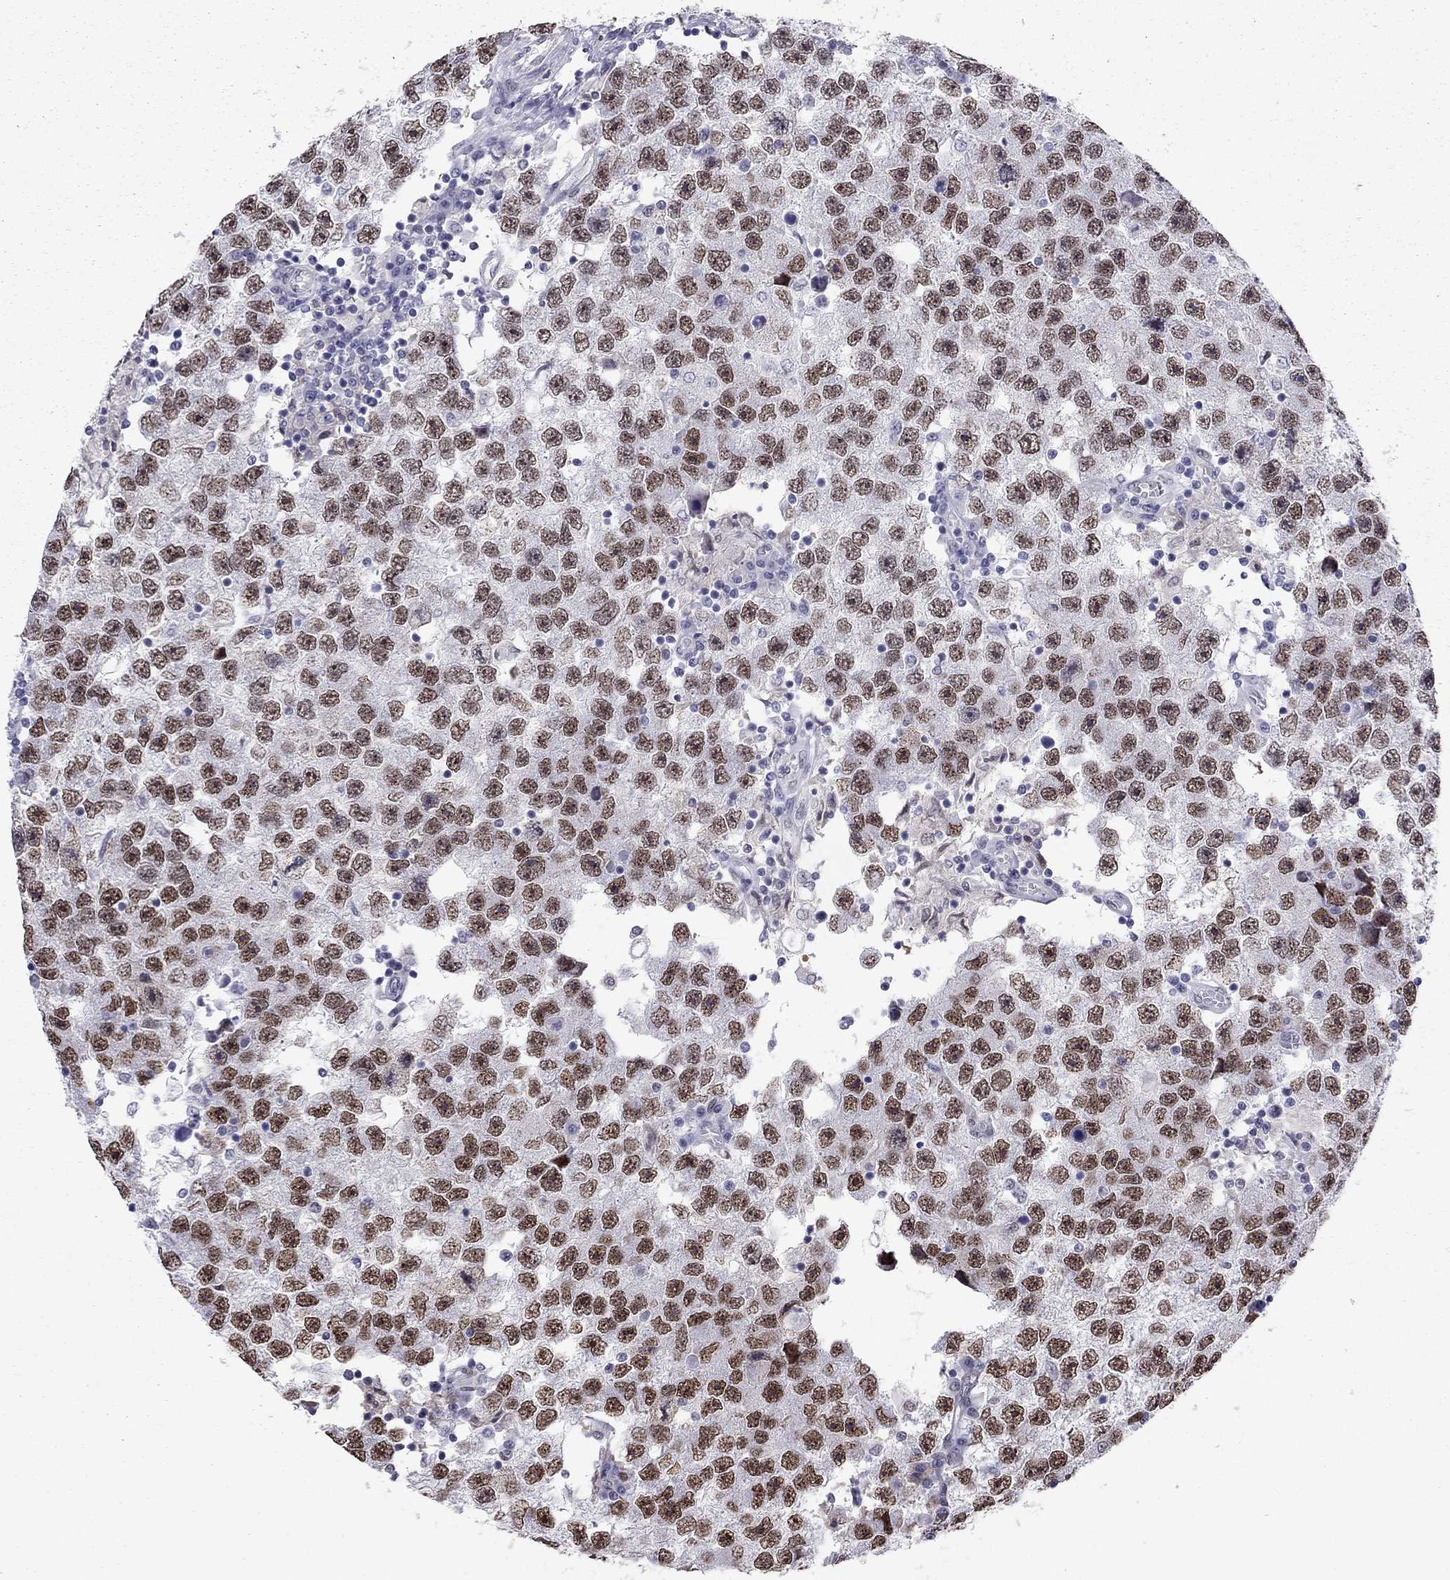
{"staining": {"intensity": "strong", "quantity": ">75%", "location": "nuclear"}, "tissue": "testis cancer", "cell_type": "Tumor cells", "image_type": "cancer", "snomed": [{"axis": "morphology", "description": "Seminoma, NOS"}, {"axis": "topography", "description": "Testis"}], "caption": "A high-resolution image shows IHC staining of testis cancer (seminoma), which demonstrates strong nuclear staining in about >75% of tumor cells.", "gene": "DOT1L", "patient": {"sex": "male", "age": 26}}